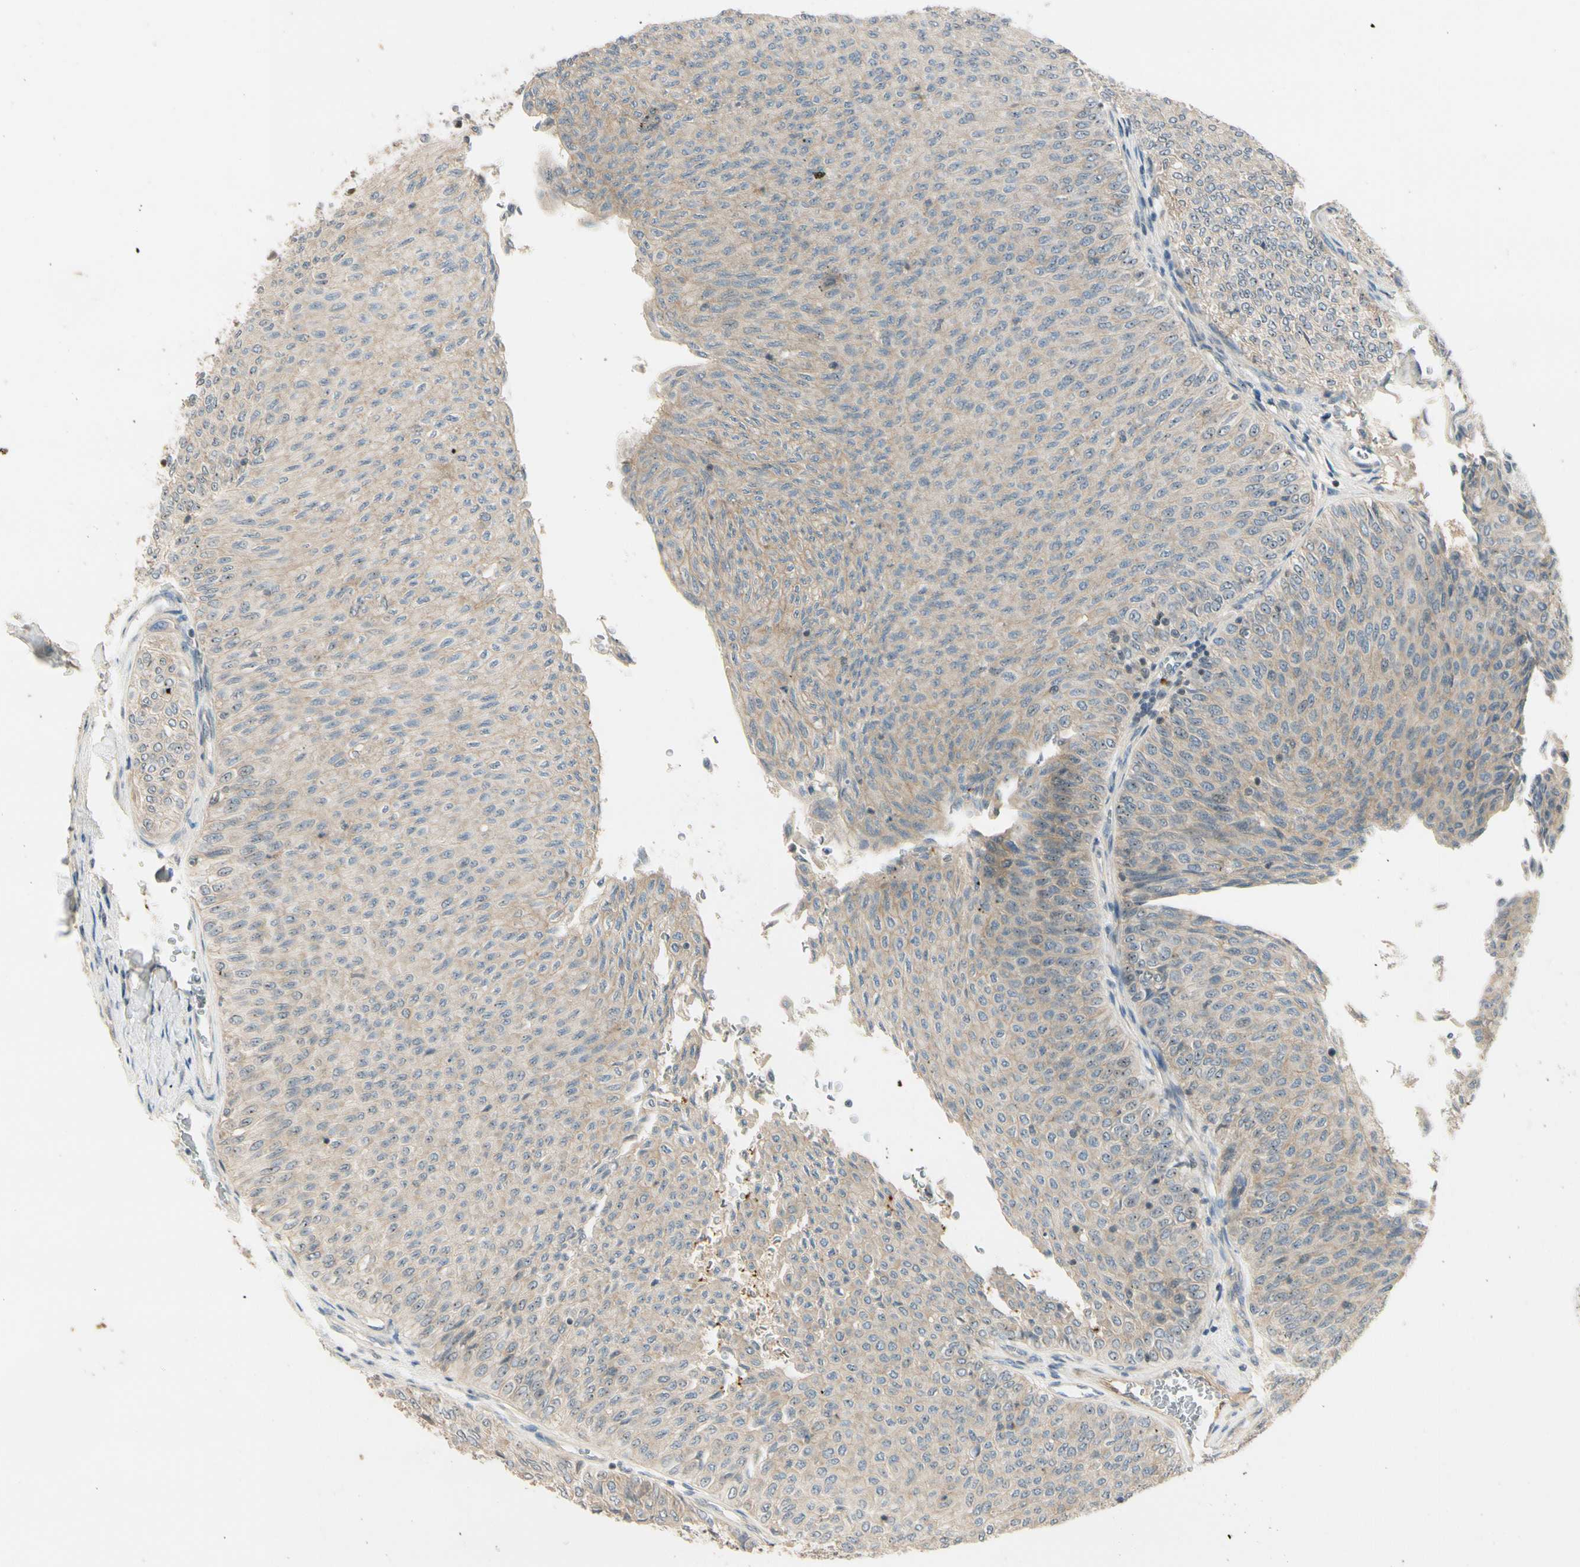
{"staining": {"intensity": "weak", "quantity": ">75%", "location": "cytoplasmic/membranous"}, "tissue": "urothelial cancer", "cell_type": "Tumor cells", "image_type": "cancer", "snomed": [{"axis": "morphology", "description": "Urothelial carcinoma, Low grade"}, {"axis": "topography", "description": "Urinary bladder"}], "caption": "Immunohistochemical staining of urothelial carcinoma (low-grade) displays low levels of weak cytoplasmic/membranous protein expression in approximately >75% of tumor cells.", "gene": "NFYA", "patient": {"sex": "male", "age": 78}}